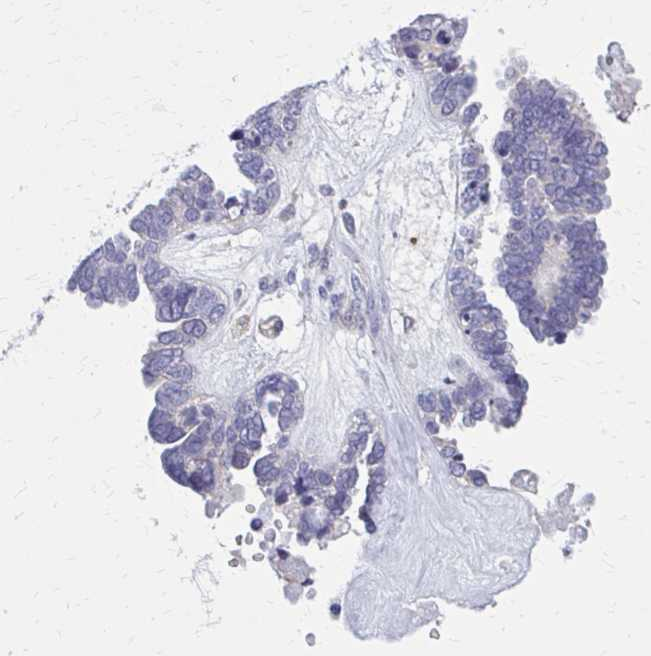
{"staining": {"intensity": "negative", "quantity": "none", "location": "none"}, "tissue": "ovarian cancer", "cell_type": "Tumor cells", "image_type": "cancer", "snomed": [{"axis": "morphology", "description": "Cystadenocarcinoma, serous, NOS"}, {"axis": "topography", "description": "Ovary"}], "caption": "Ovarian serous cystadenocarcinoma stained for a protein using immunohistochemistry (IHC) exhibits no staining tumor cells.", "gene": "DBI", "patient": {"sex": "female", "age": 51}}